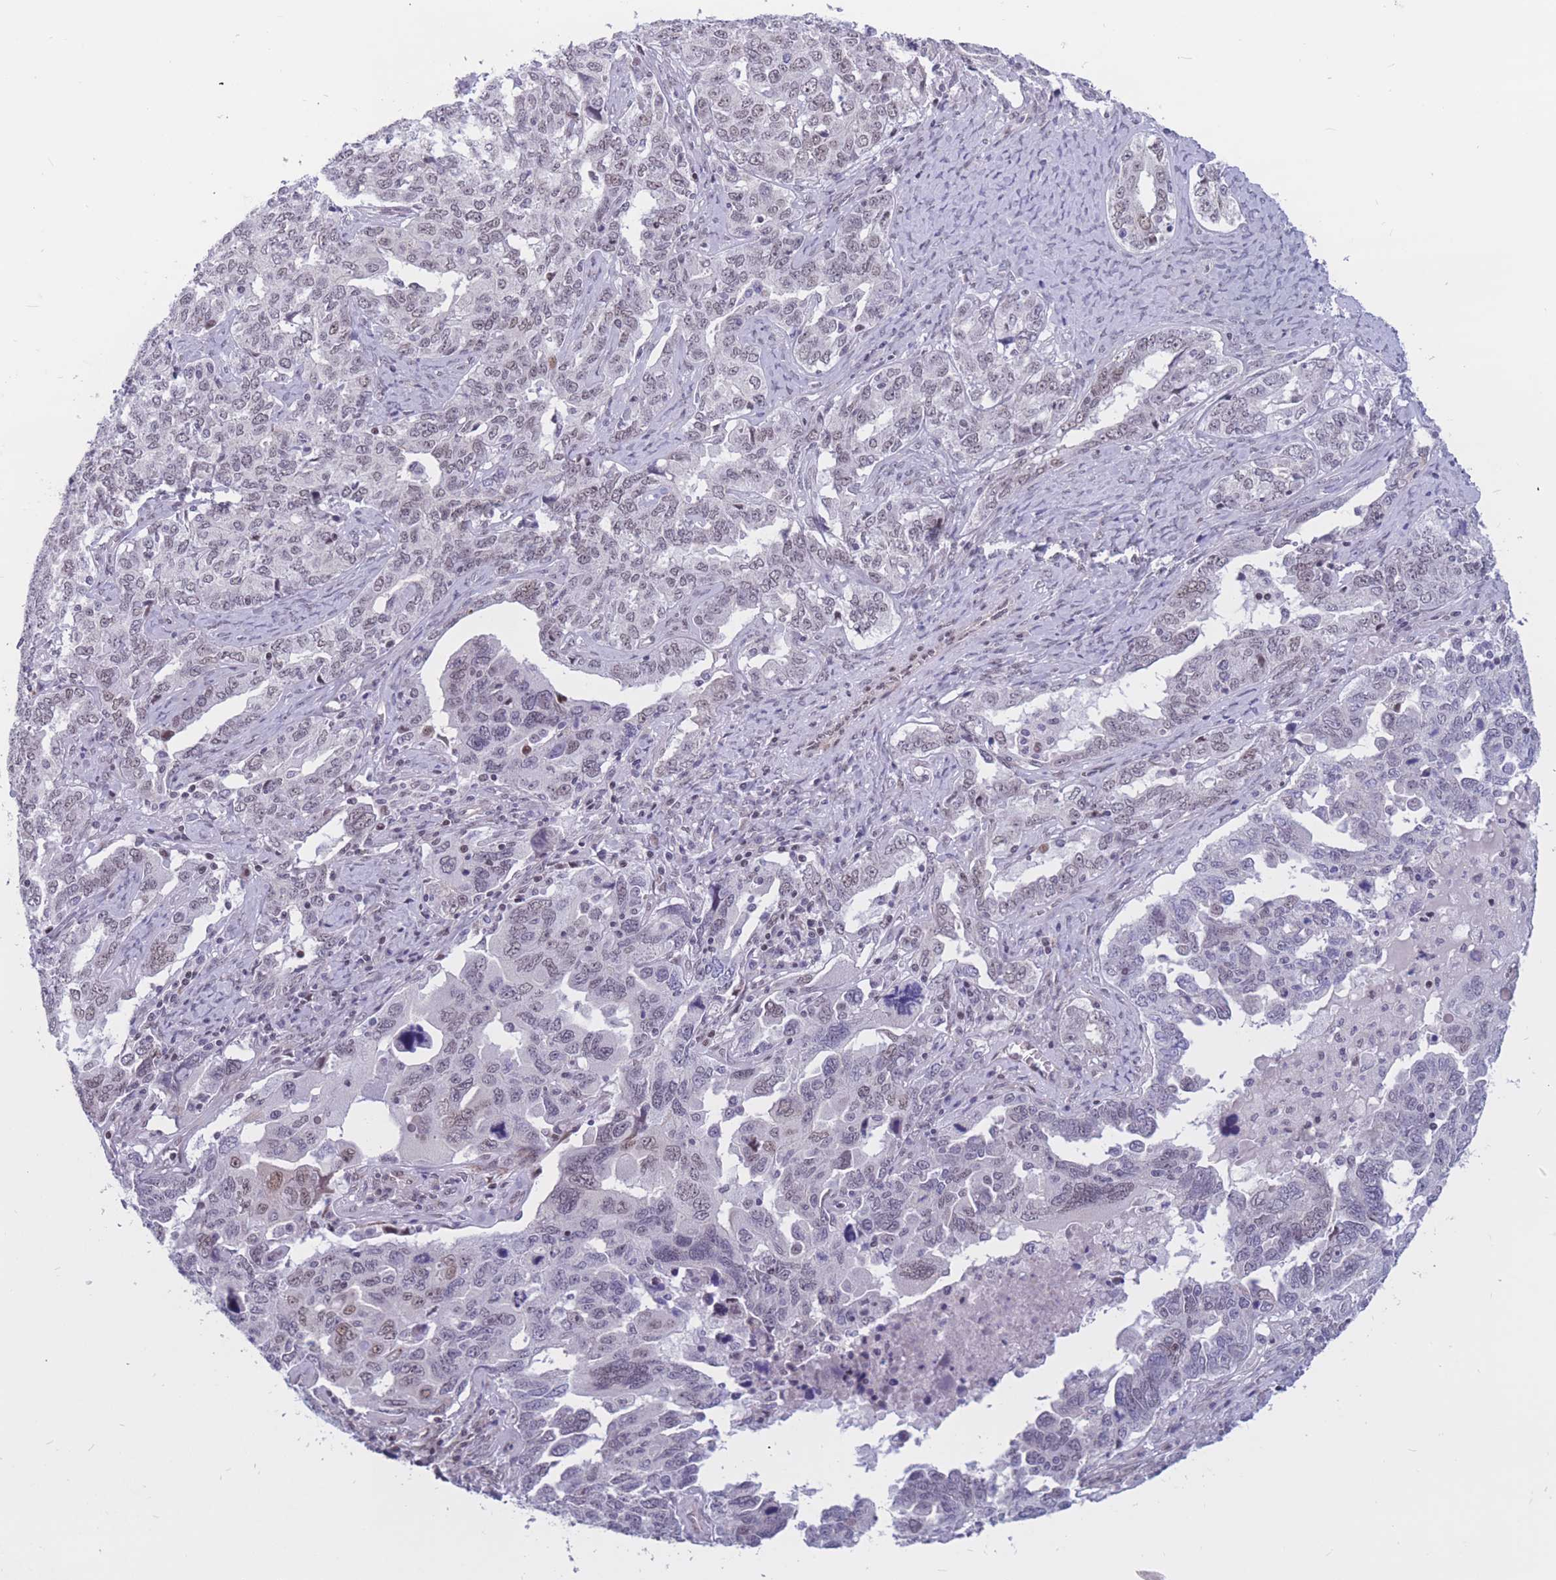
{"staining": {"intensity": "weak", "quantity": "<25%", "location": "nuclear"}, "tissue": "ovarian cancer", "cell_type": "Tumor cells", "image_type": "cancer", "snomed": [{"axis": "morphology", "description": "Carcinoma, endometroid"}, {"axis": "topography", "description": "Ovary"}], "caption": "The IHC histopathology image has no significant staining in tumor cells of ovarian cancer (endometroid carcinoma) tissue.", "gene": "BCL9L", "patient": {"sex": "female", "age": 62}}